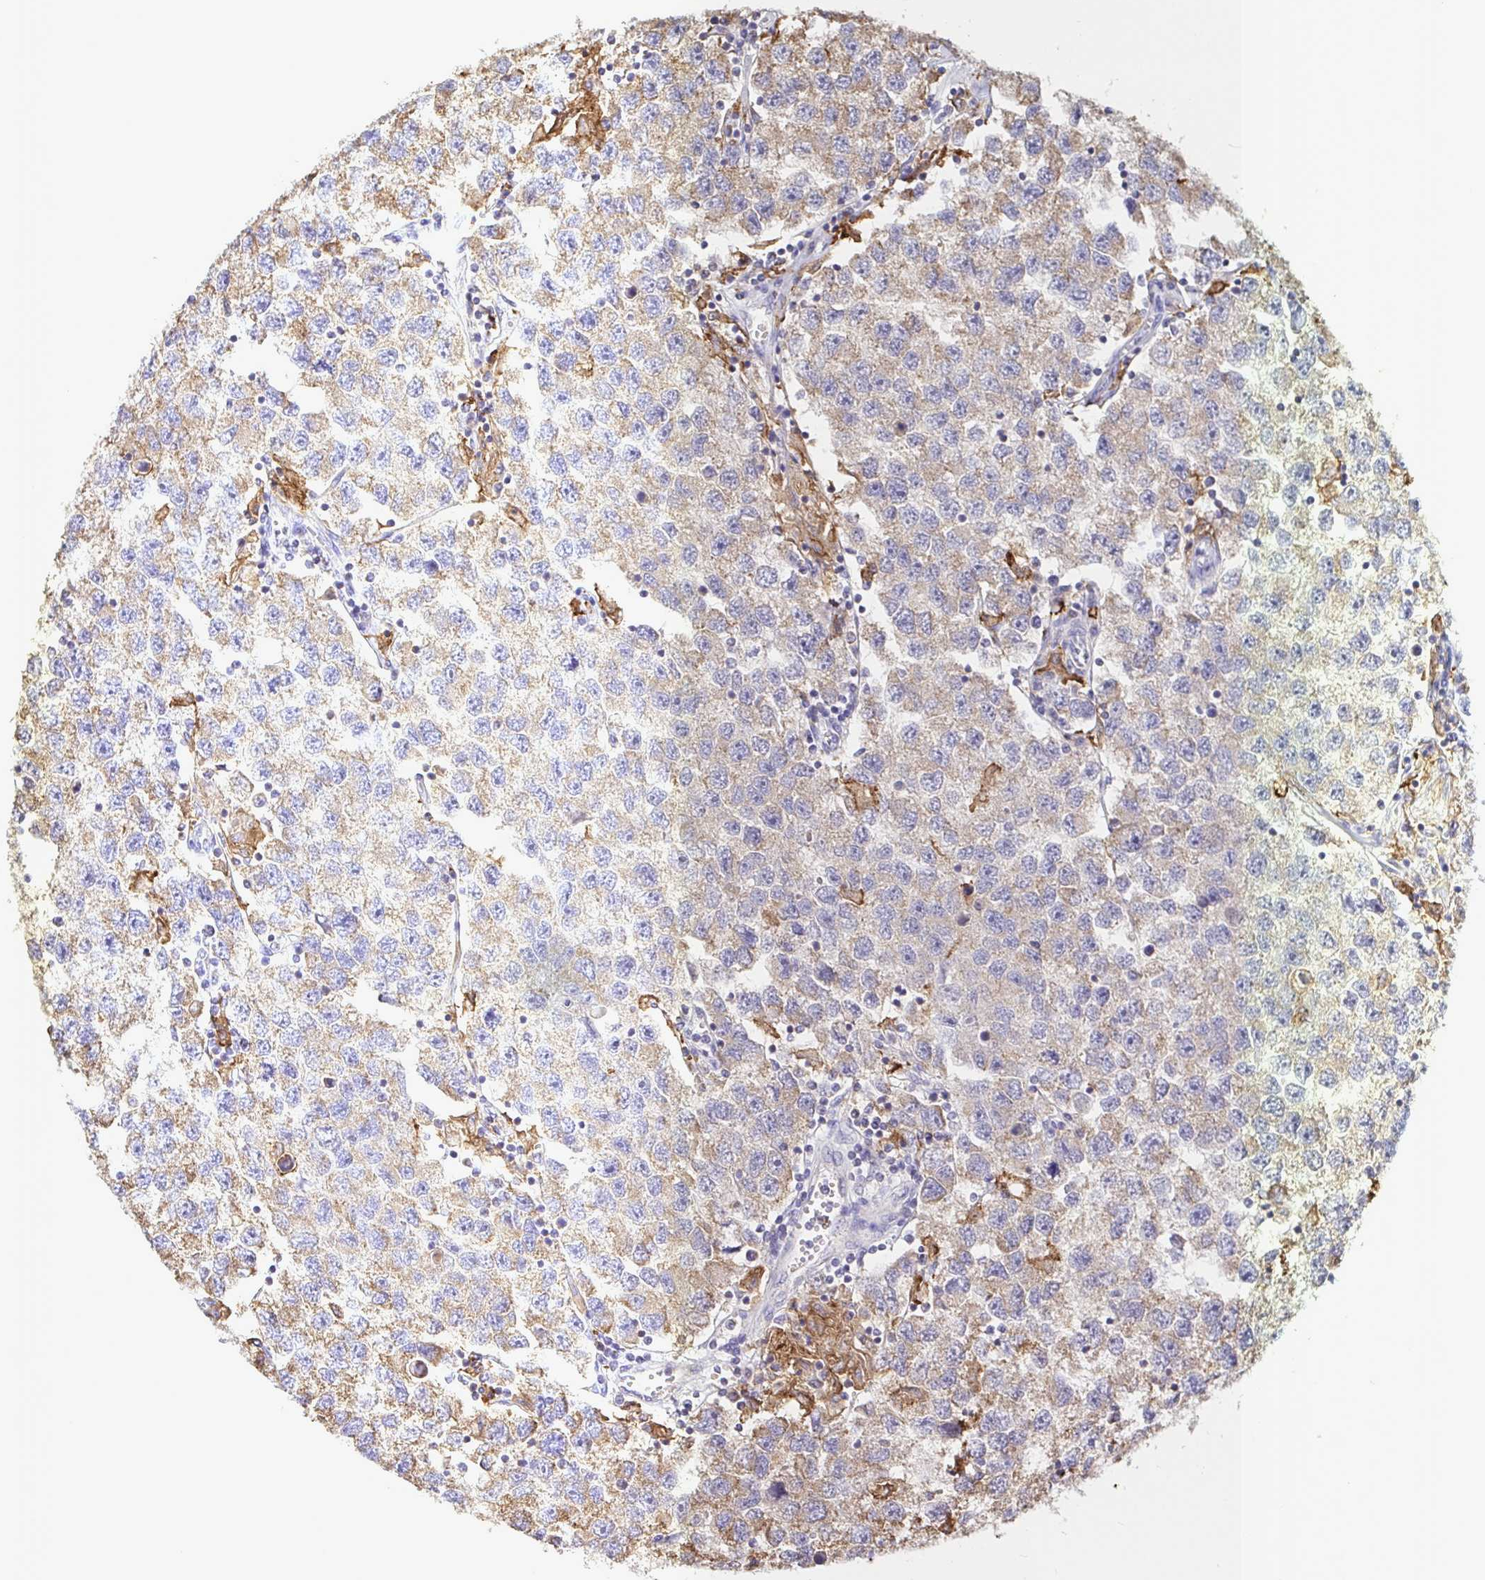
{"staining": {"intensity": "weak", "quantity": ">75%", "location": "cytoplasmic/membranous"}, "tissue": "testis cancer", "cell_type": "Tumor cells", "image_type": "cancer", "snomed": [{"axis": "morphology", "description": "Seminoma, NOS"}, {"axis": "topography", "description": "Testis"}], "caption": "Tumor cells reveal low levels of weak cytoplasmic/membranous positivity in approximately >75% of cells in testis cancer.", "gene": "MSR1", "patient": {"sex": "male", "age": 26}}